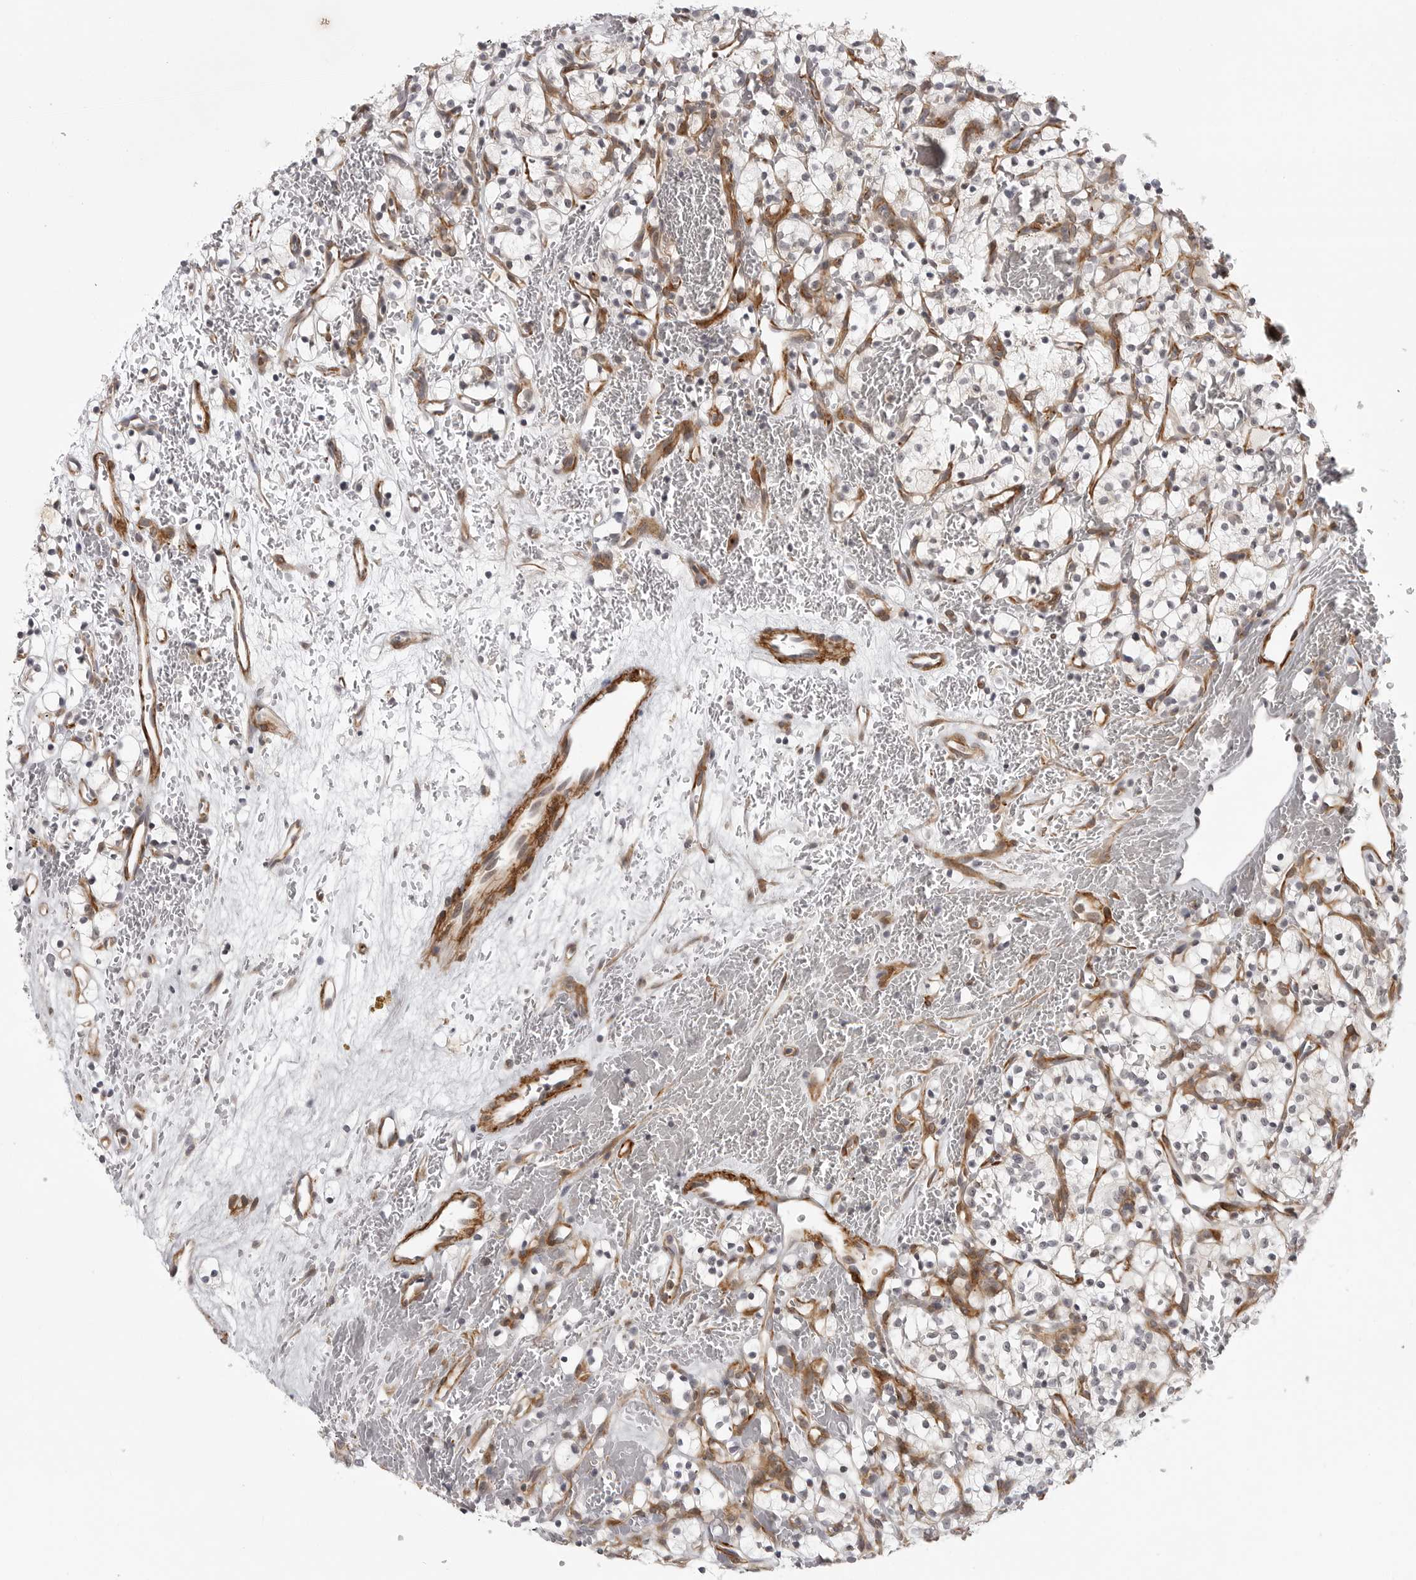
{"staining": {"intensity": "negative", "quantity": "none", "location": "none"}, "tissue": "renal cancer", "cell_type": "Tumor cells", "image_type": "cancer", "snomed": [{"axis": "morphology", "description": "Adenocarcinoma, NOS"}, {"axis": "topography", "description": "Kidney"}], "caption": "Renal adenocarcinoma was stained to show a protein in brown. There is no significant expression in tumor cells. (DAB immunohistochemistry (IHC) with hematoxylin counter stain).", "gene": "TUT4", "patient": {"sex": "female", "age": 57}}